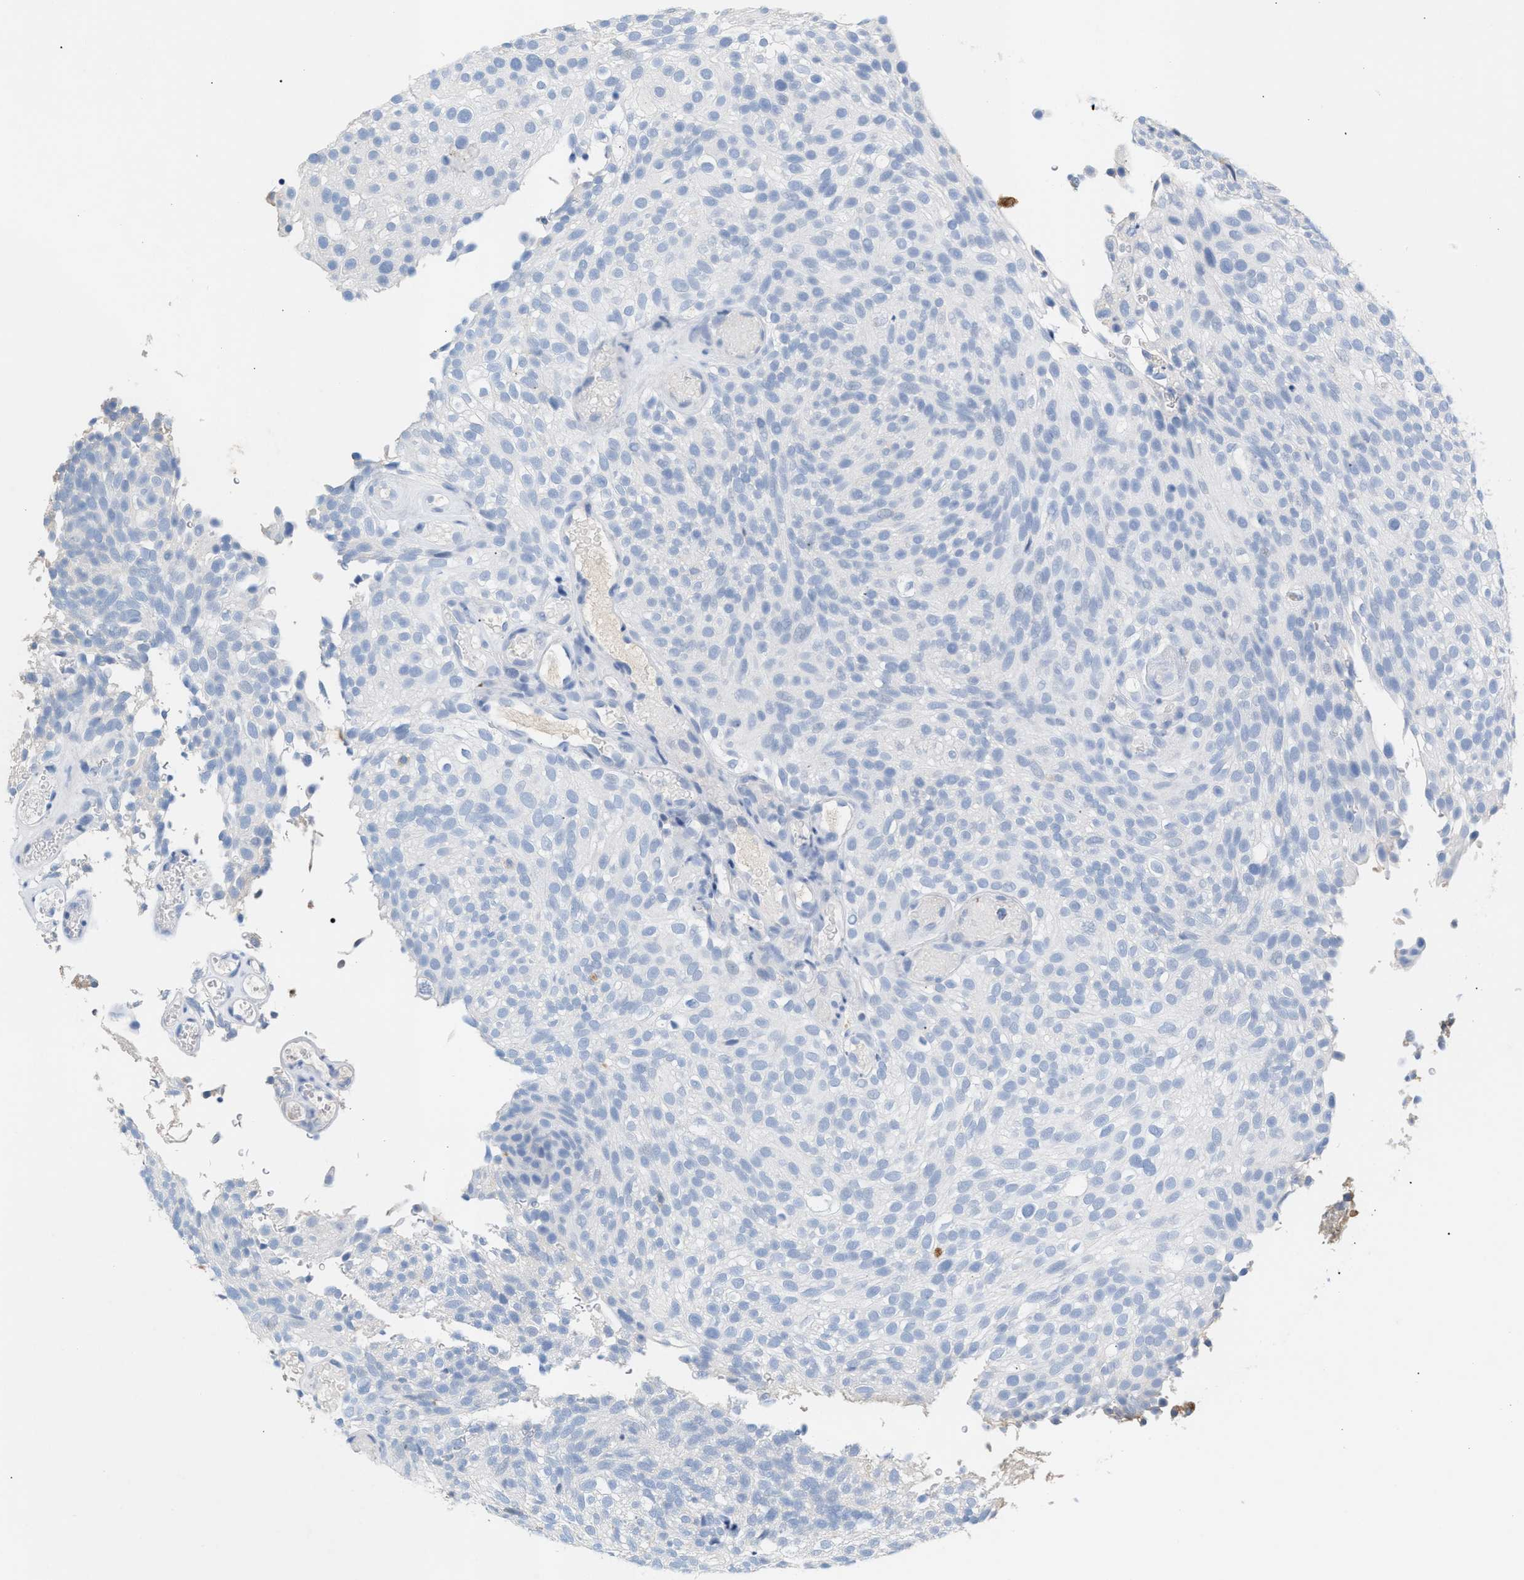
{"staining": {"intensity": "negative", "quantity": "none", "location": "none"}, "tissue": "urothelial cancer", "cell_type": "Tumor cells", "image_type": "cancer", "snomed": [{"axis": "morphology", "description": "Urothelial carcinoma, Low grade"}, {"axis": "topography", "description": "Urinary bladder"}], "caption": "Histopathology image shows no significant protein staining in tumor cells of urothelial cancer.", "gene": "APOH", "patient": {"sex": "male", "age": 78}}